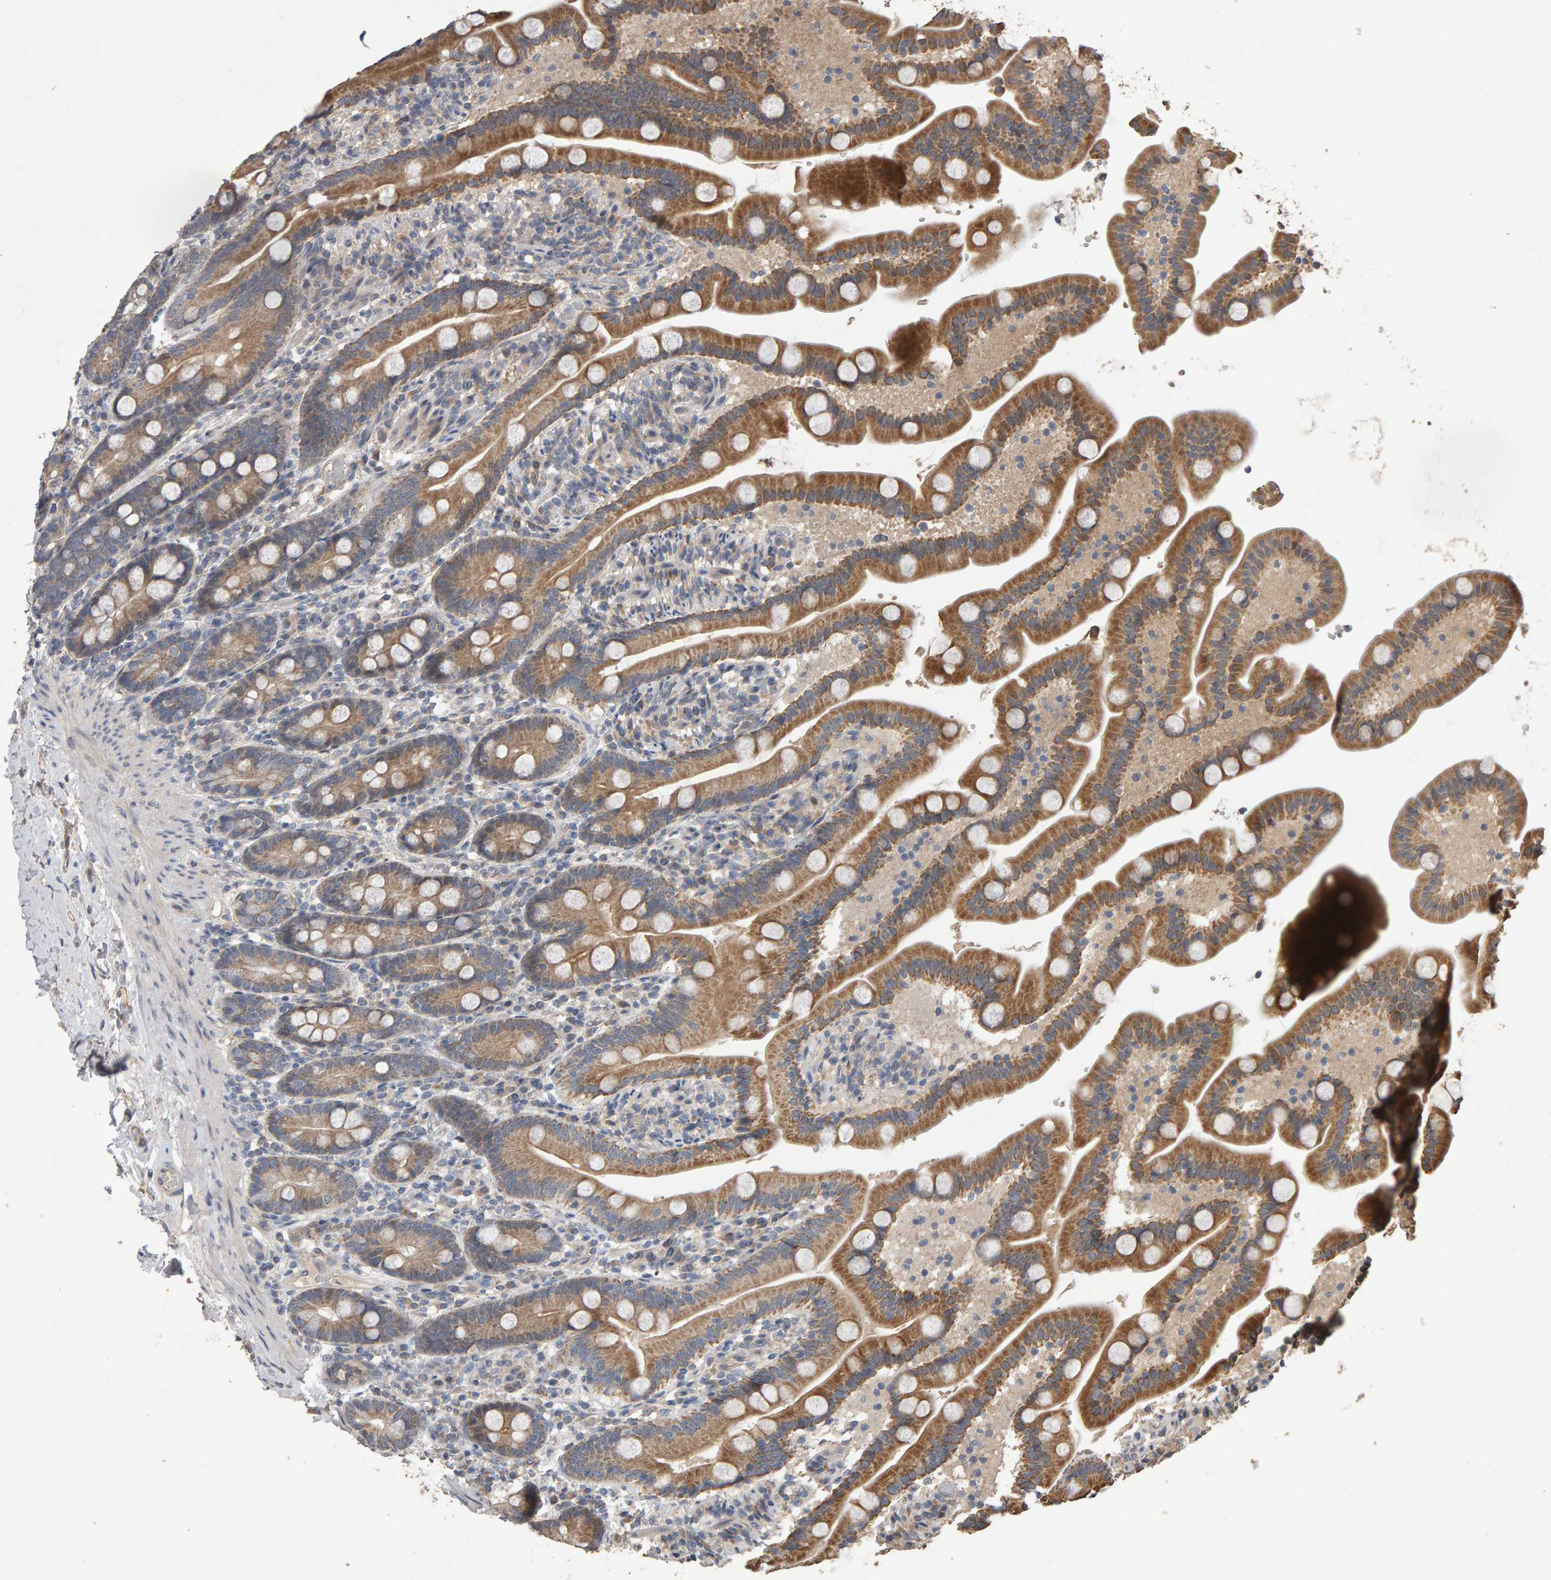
{"staining": {"intensity": "moderate", "quantity": ">75%", "location": "cytoplasmic/membranous"}, "tissue": "duodenum", "cell_type": "Glandular cells", "image_type": "normal", "snomed": [{"axis": "morphology", "description": "Normal tissue, NOS"}, {"axis": "topography", "description": "Duodenum"}], "caption": "Immunohistochemical staining of benign duodenum shows moderate cytoplasmic/membranous protein staining in about >75% of glandular cells. The staining is performed using DAB (3,3'-diaminobenzidine) brown chromogen to label protein expression. The nuclei are counter-stained blue using hematoxylin.", "gene": "COASY", "patient": {"sex": "male", "age": 54}}